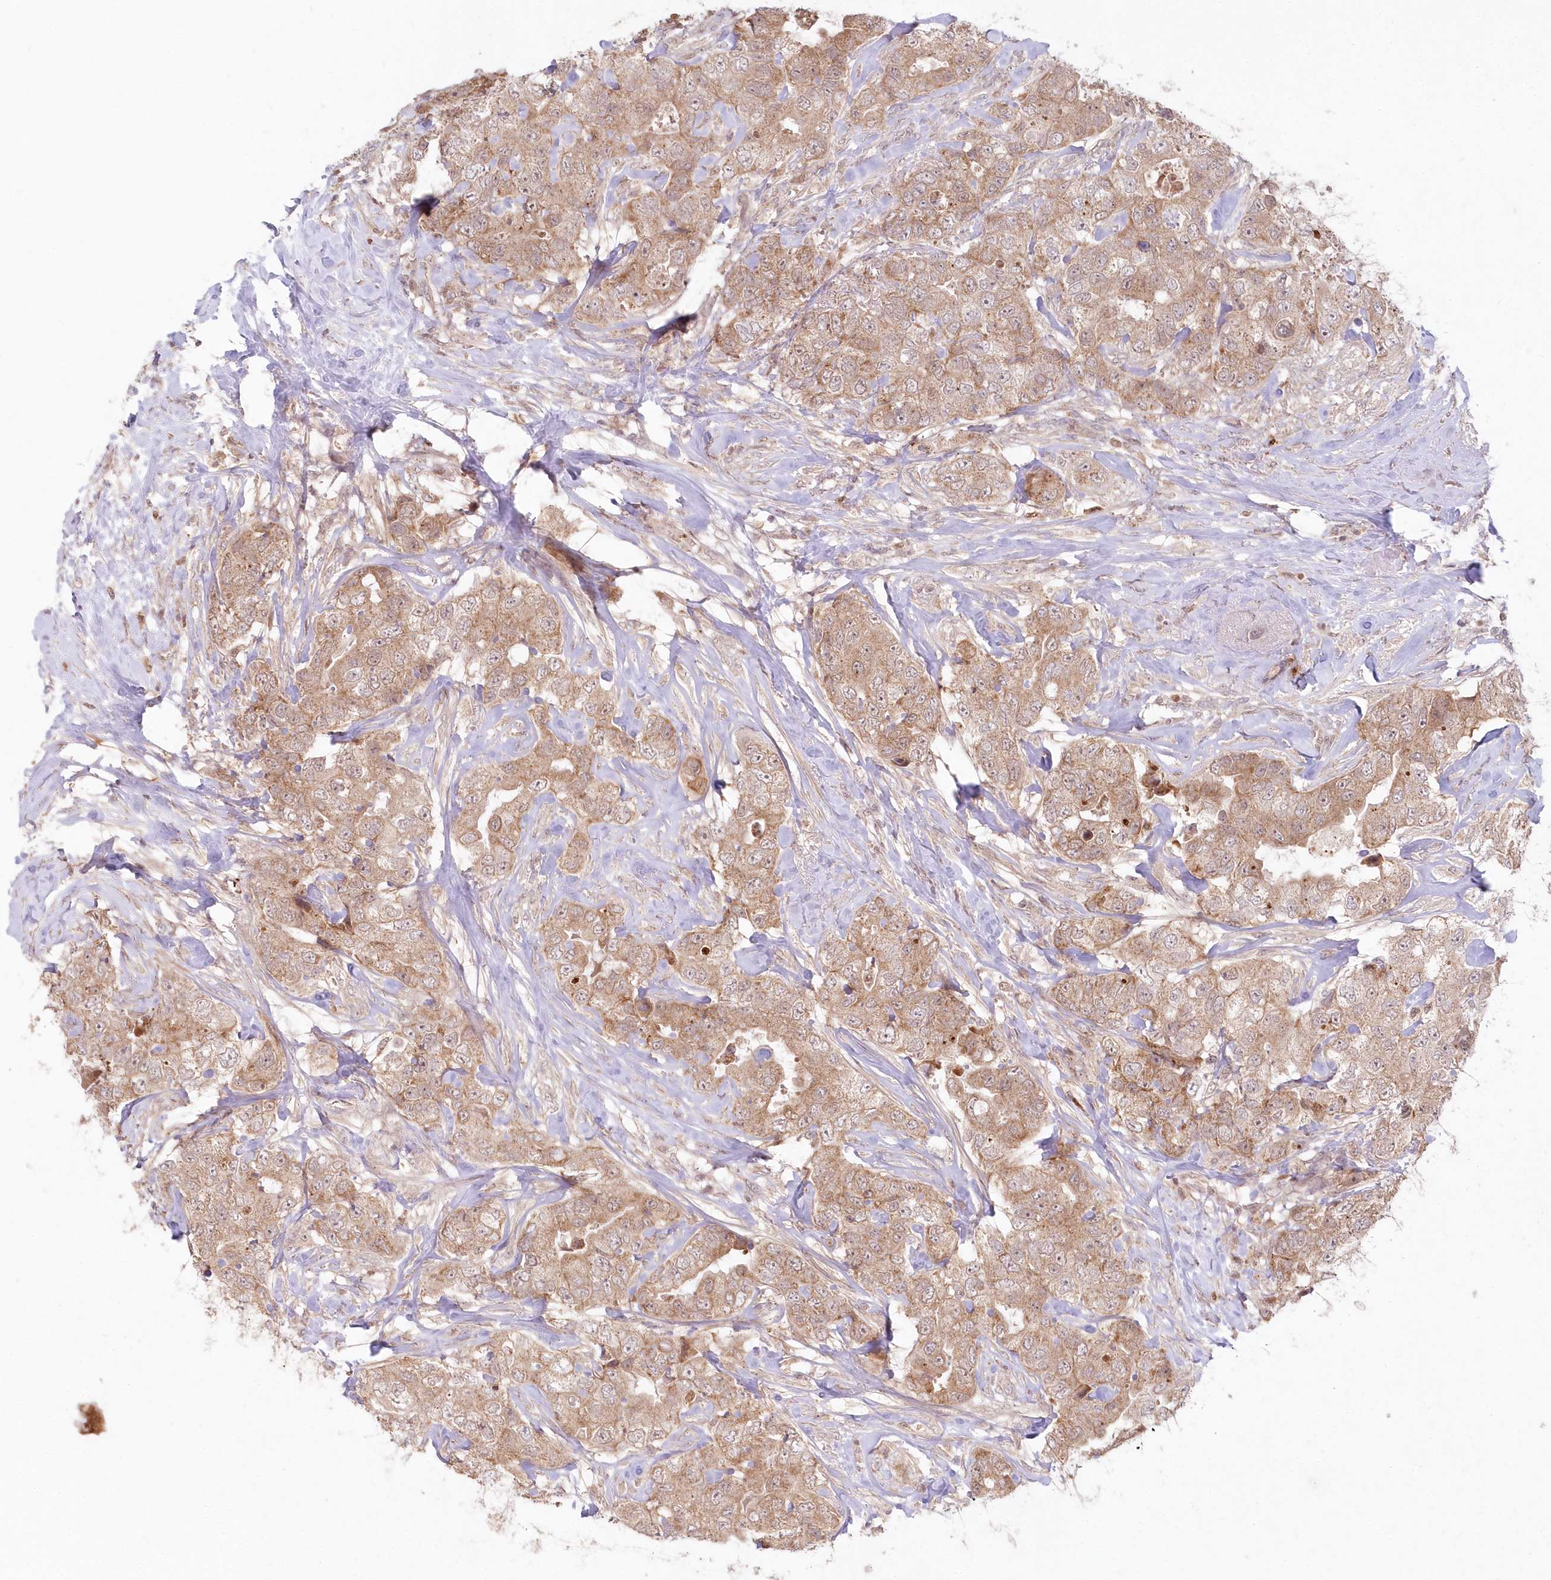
{"staining": {"intensity": "moderate", "quantity": ">75%", "location": "cytoplasmic/membranous"}, "tissue": "breast cancer", "cell_type": "Tumor cells", "image_type": "cancer", "snomed": [{"axis": "morphology", "description": "Duct carcinoma"}, {"axis": "topography", "description": "Breast"}], "caption": "Breast cancer (intraductal carcinoma) stained for a protein demonstrates moderate cytoplasmic/membranous positivity in tumor cells.", "gene": "ASCC1", "patient": {"sex": "female", "age": 62}}